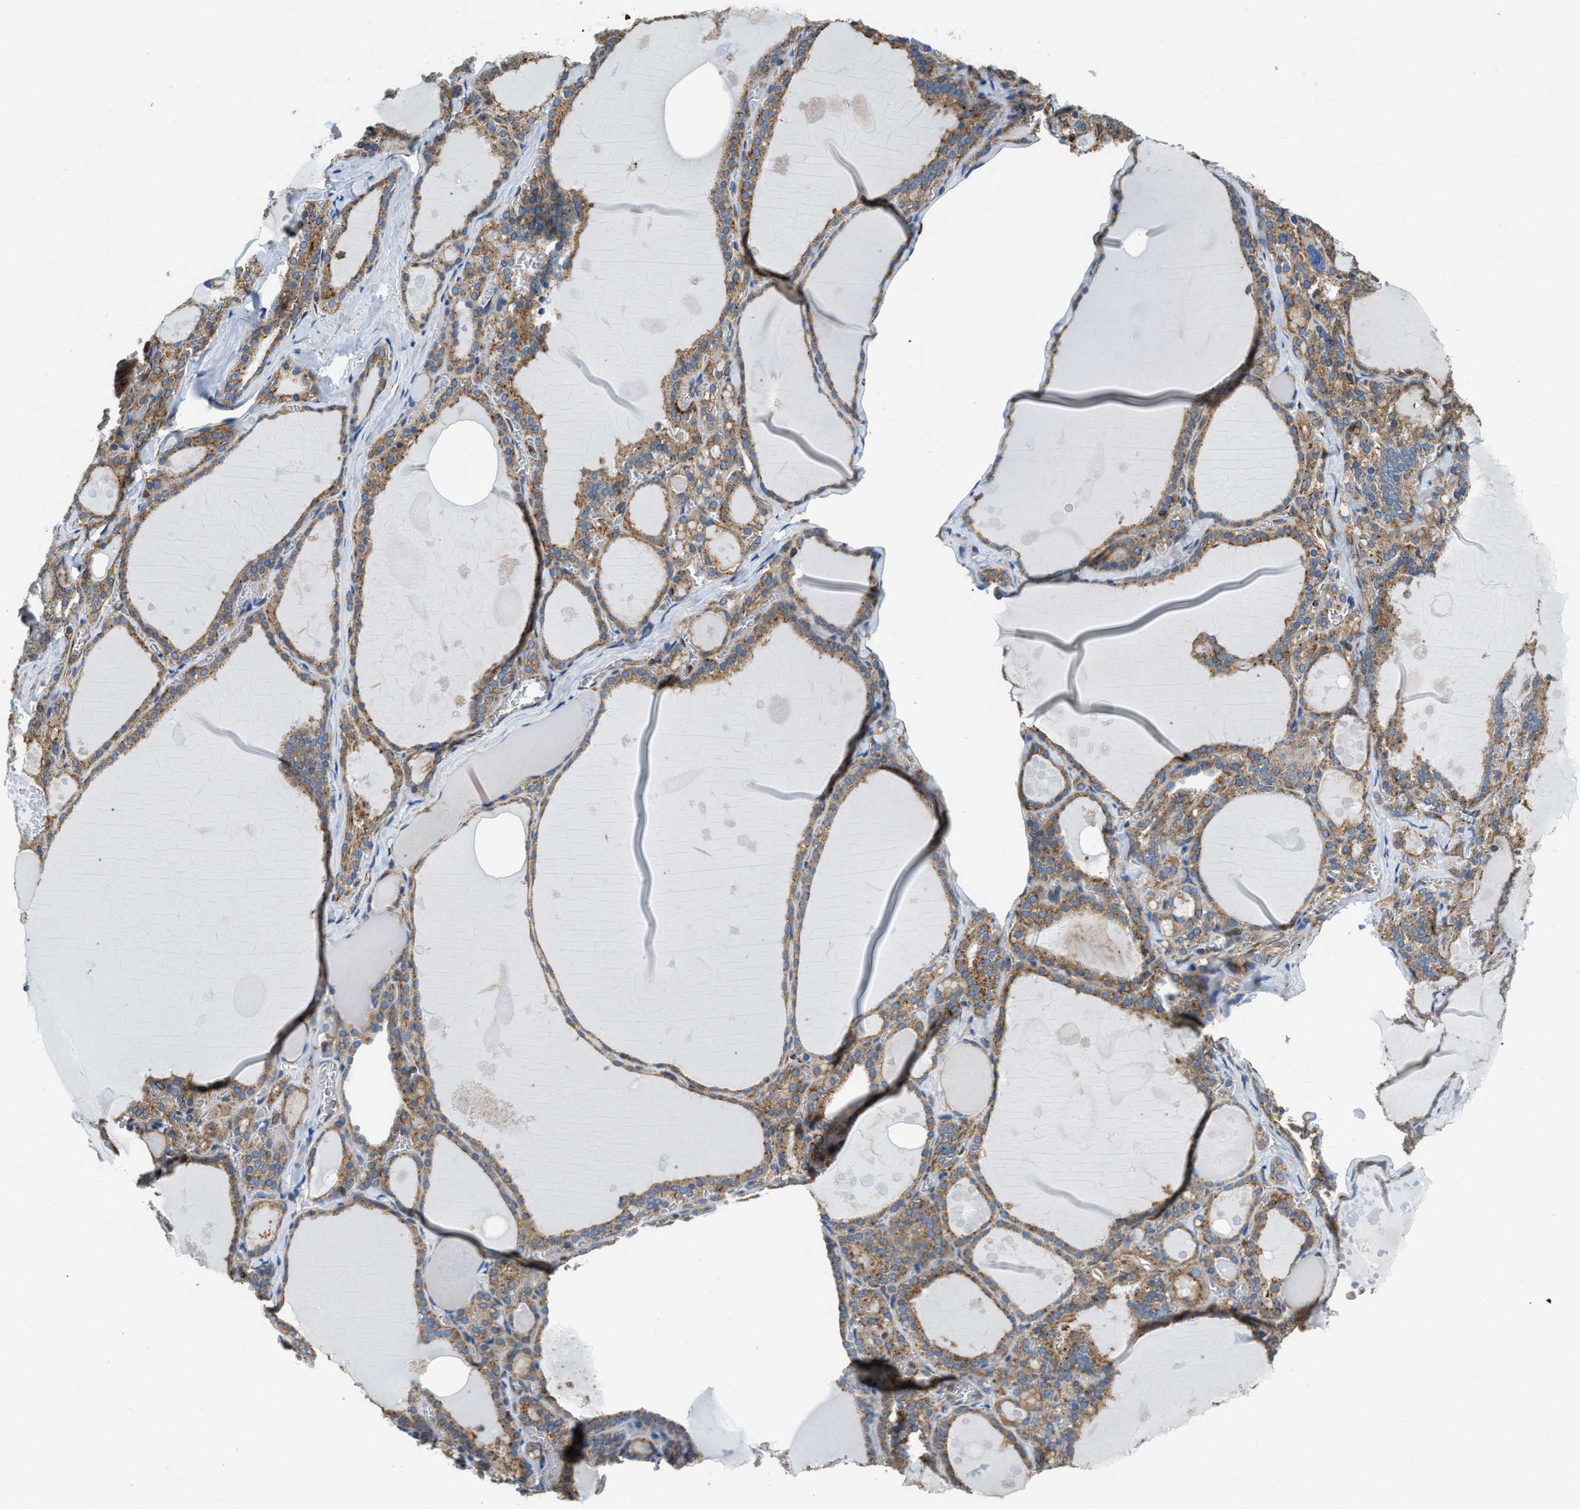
{"staining": {"intensity": "moderate", "quantity": ">75%", "location": "cytoplasmic/membranous"}, "tissue": "thyroid gland", "cell_type": "Glandular cells", "image_type": "normal", "snomed": [{"axis": "morphology", "description": "Normal tissue, NOS"}, {"axis": "topography", "description": "Thyroid gland"}], "caption": "Protein expression analysis of benign human thyroid gland reveals moderate cytoplasmic/membranous expression in approximately >75% of glandular cells.", "gene": "HSD17B12", "patient": {"sex": "male", "age": 56}}